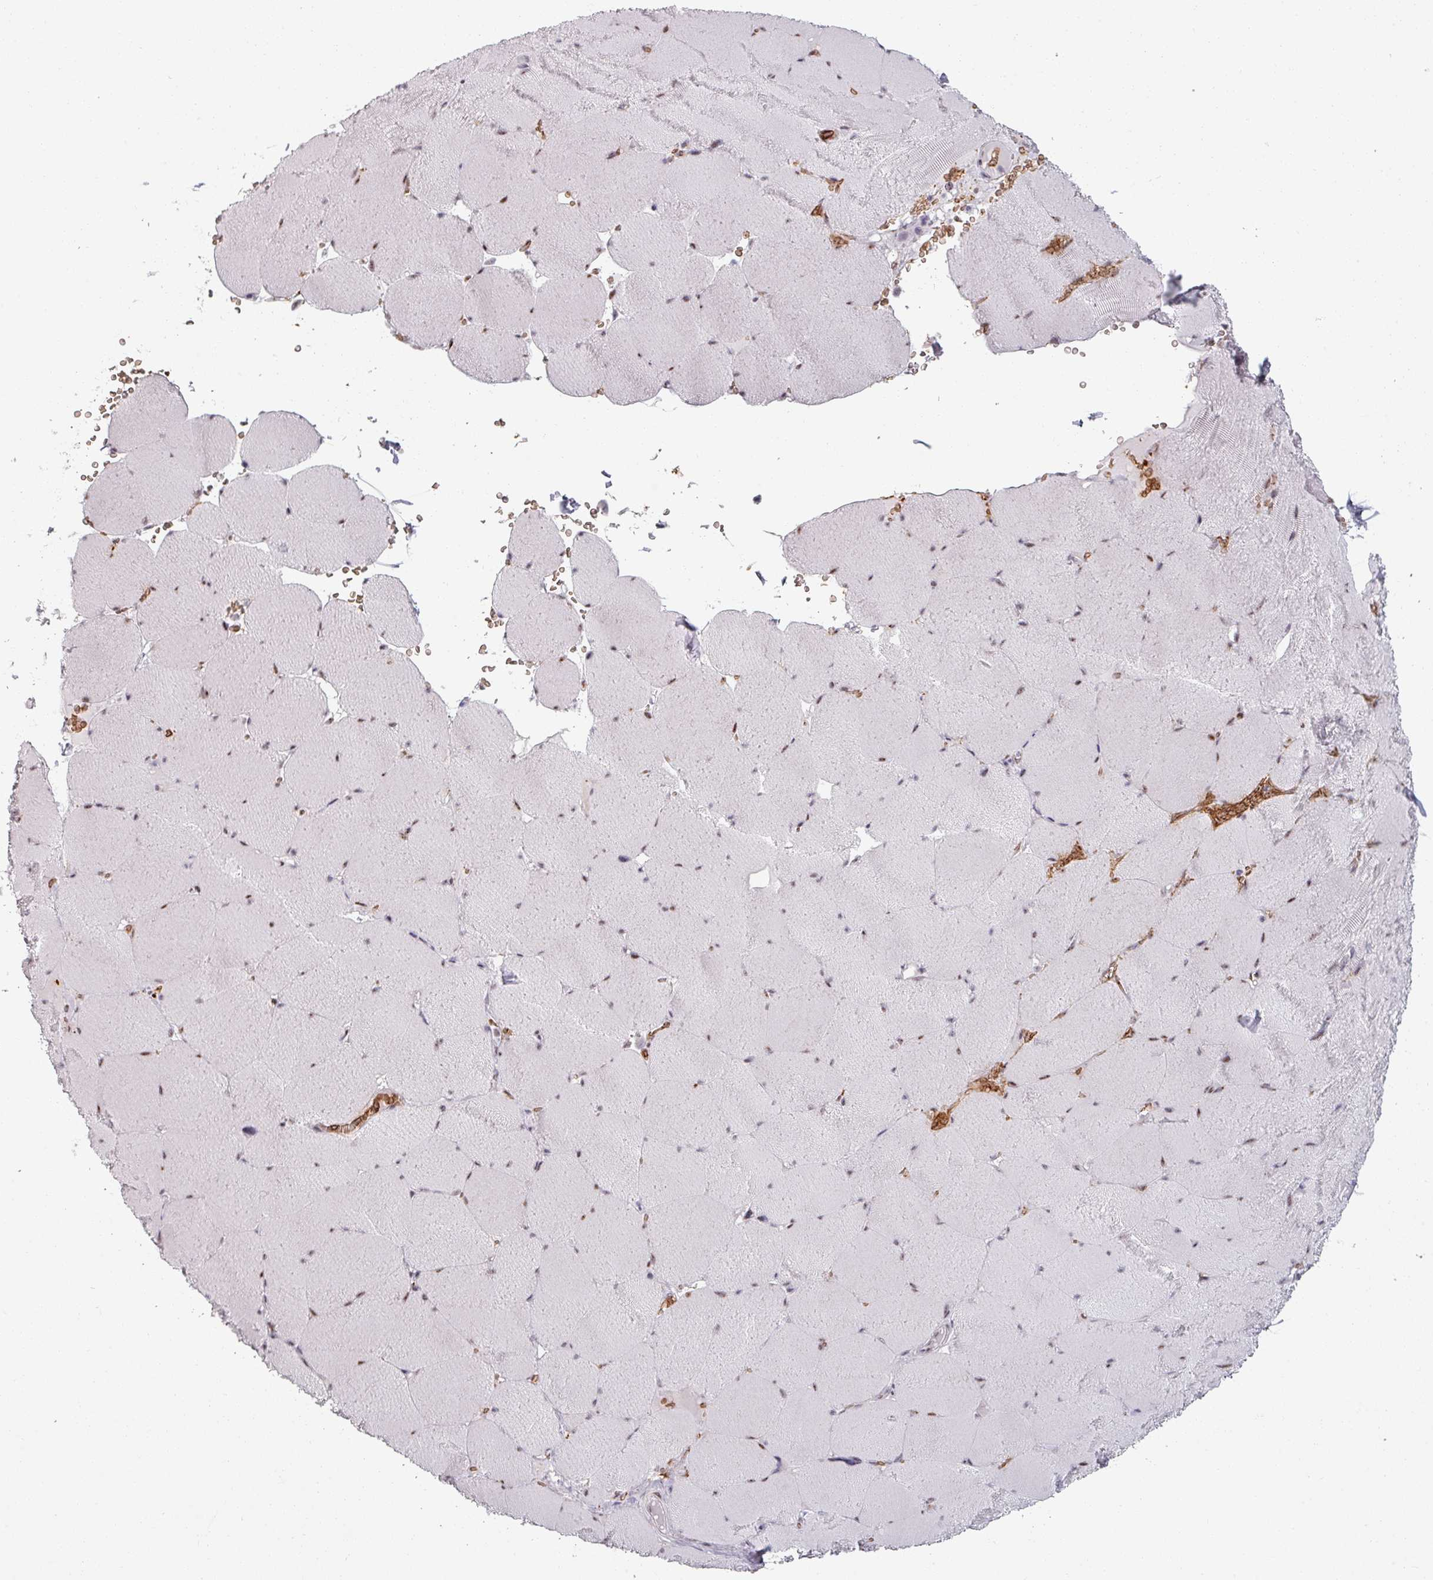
{"staining": {"intensity": "moderate", "quantity": "25%-75%", "location": "nuclear"}, "tissue": "skeletal muscle", "cell_type": "Myocytes", "image_type": "normal", "snomed": [{"axis": "morphology", "description": "Normal tissue, NOS"}, {"axis": "topography", "description": "Skeletal muscle"}, {"axis": "topography", "description": "Head-Neck"}], "caption": "The photomicrograph shows a brown stain indicating the presence of a protein in the nuclear of myocytes in skeletal muscle.", "gene": "NCOR1", "patient": {"sex": "male", "age": 66}}